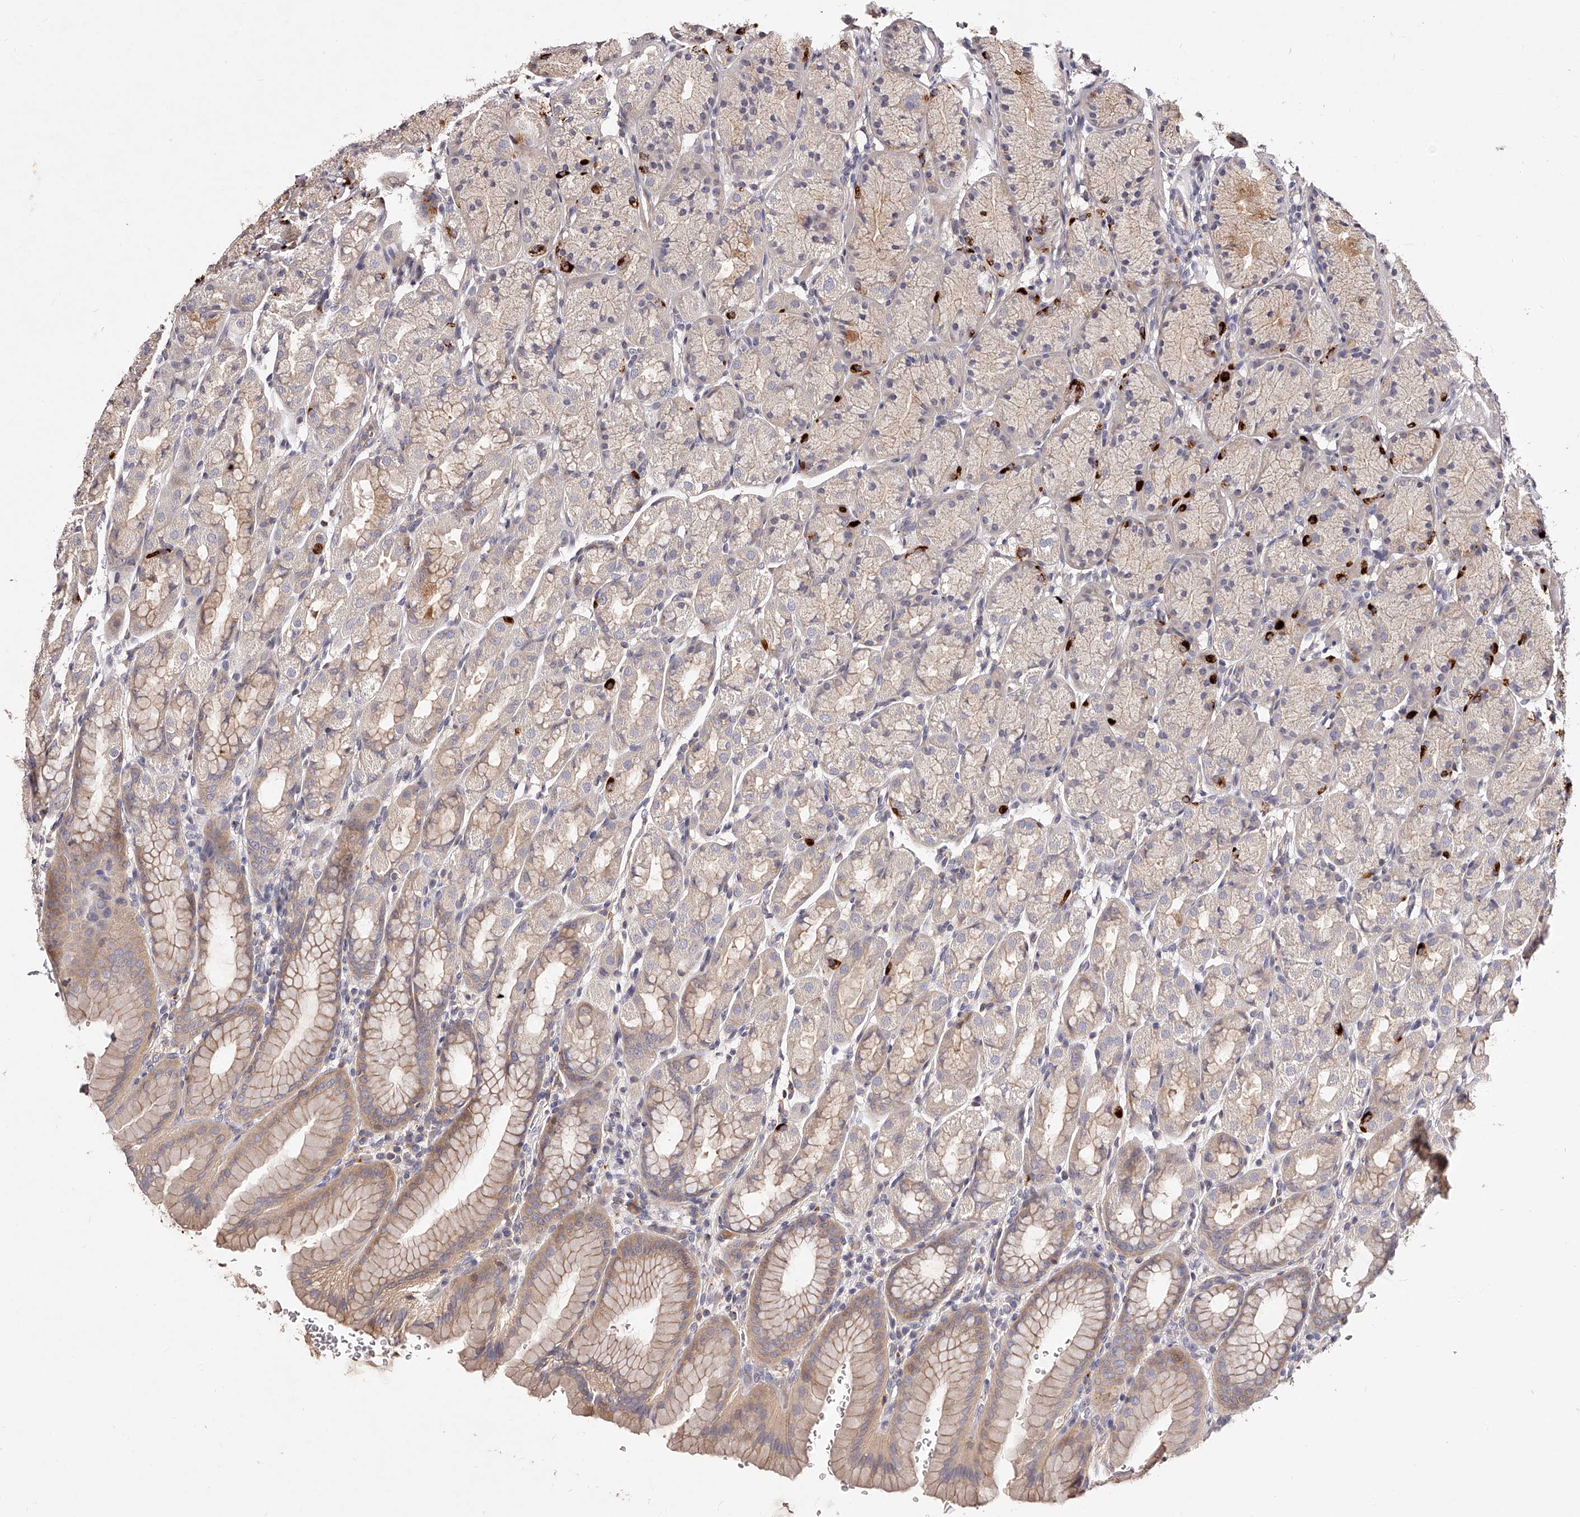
{"staining": {"intensity": "strong", "quantity": "<25%", "location": "cytoplasmic/membranous"}, "tissue": "stomach", "cell_type": "Glandular cells", "image_type": "normal", "snomed": [{"axis": "morphology", "description": "Normal tissue, NOS"}, {"axis": "topography", "description": "Stomach"}], "caption": "Unremarkable stomach was stained to show a protein in brown. There is medium levels of strong cytoplasmic/membranous expression in about <25% of glandular cells. The protein is stained brown, and the nuclei are stained in blue (DAB (3,3'-diaminobenzidine) IHC with brightfield microscopy, high magnification).", "gene": "PHACTR1", "patient": {"sex": "male", "age": 42}}